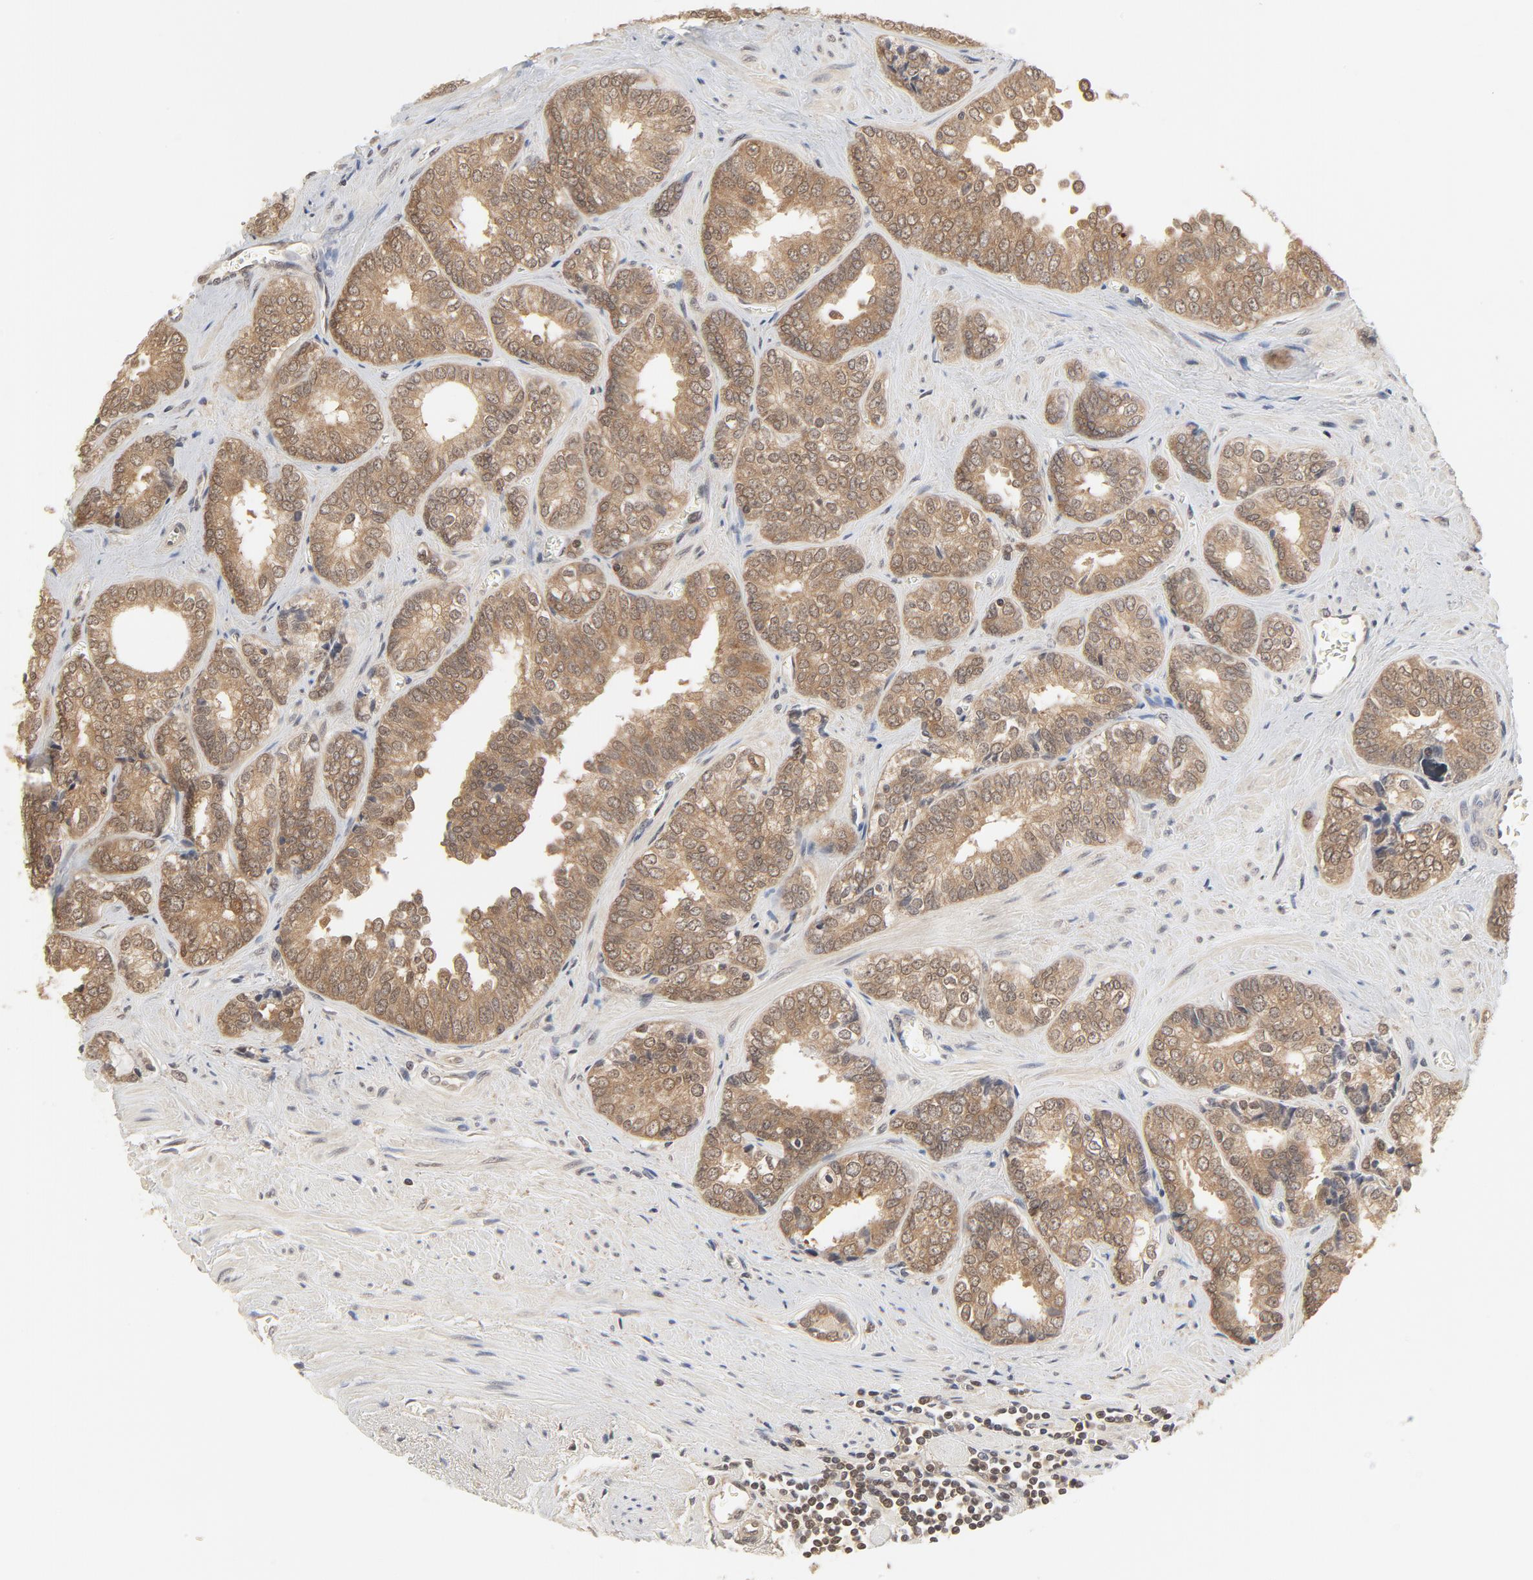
{"staining": {"intensity": "weak", "quantity": ">75%", "location": "cytoplasmic/membranous,nuclear"}, "tissue": "prostate cancer", "cell_type": "Tumor cells", "image_type": "cancer", "snomed": [{"axis": "morphology", "description": "Adenocarcinoma, High grade"}, {"axis": "topography", "description": "Prostate"}], "caption": "A brown stain labels weak cytoplasmic/membranous and nuclear expression of a protein in human prostate high-grade adenocarcinoma tumor cells.", "gene": "NEDD8", "patient": {"sex": "male", "age": 67}}